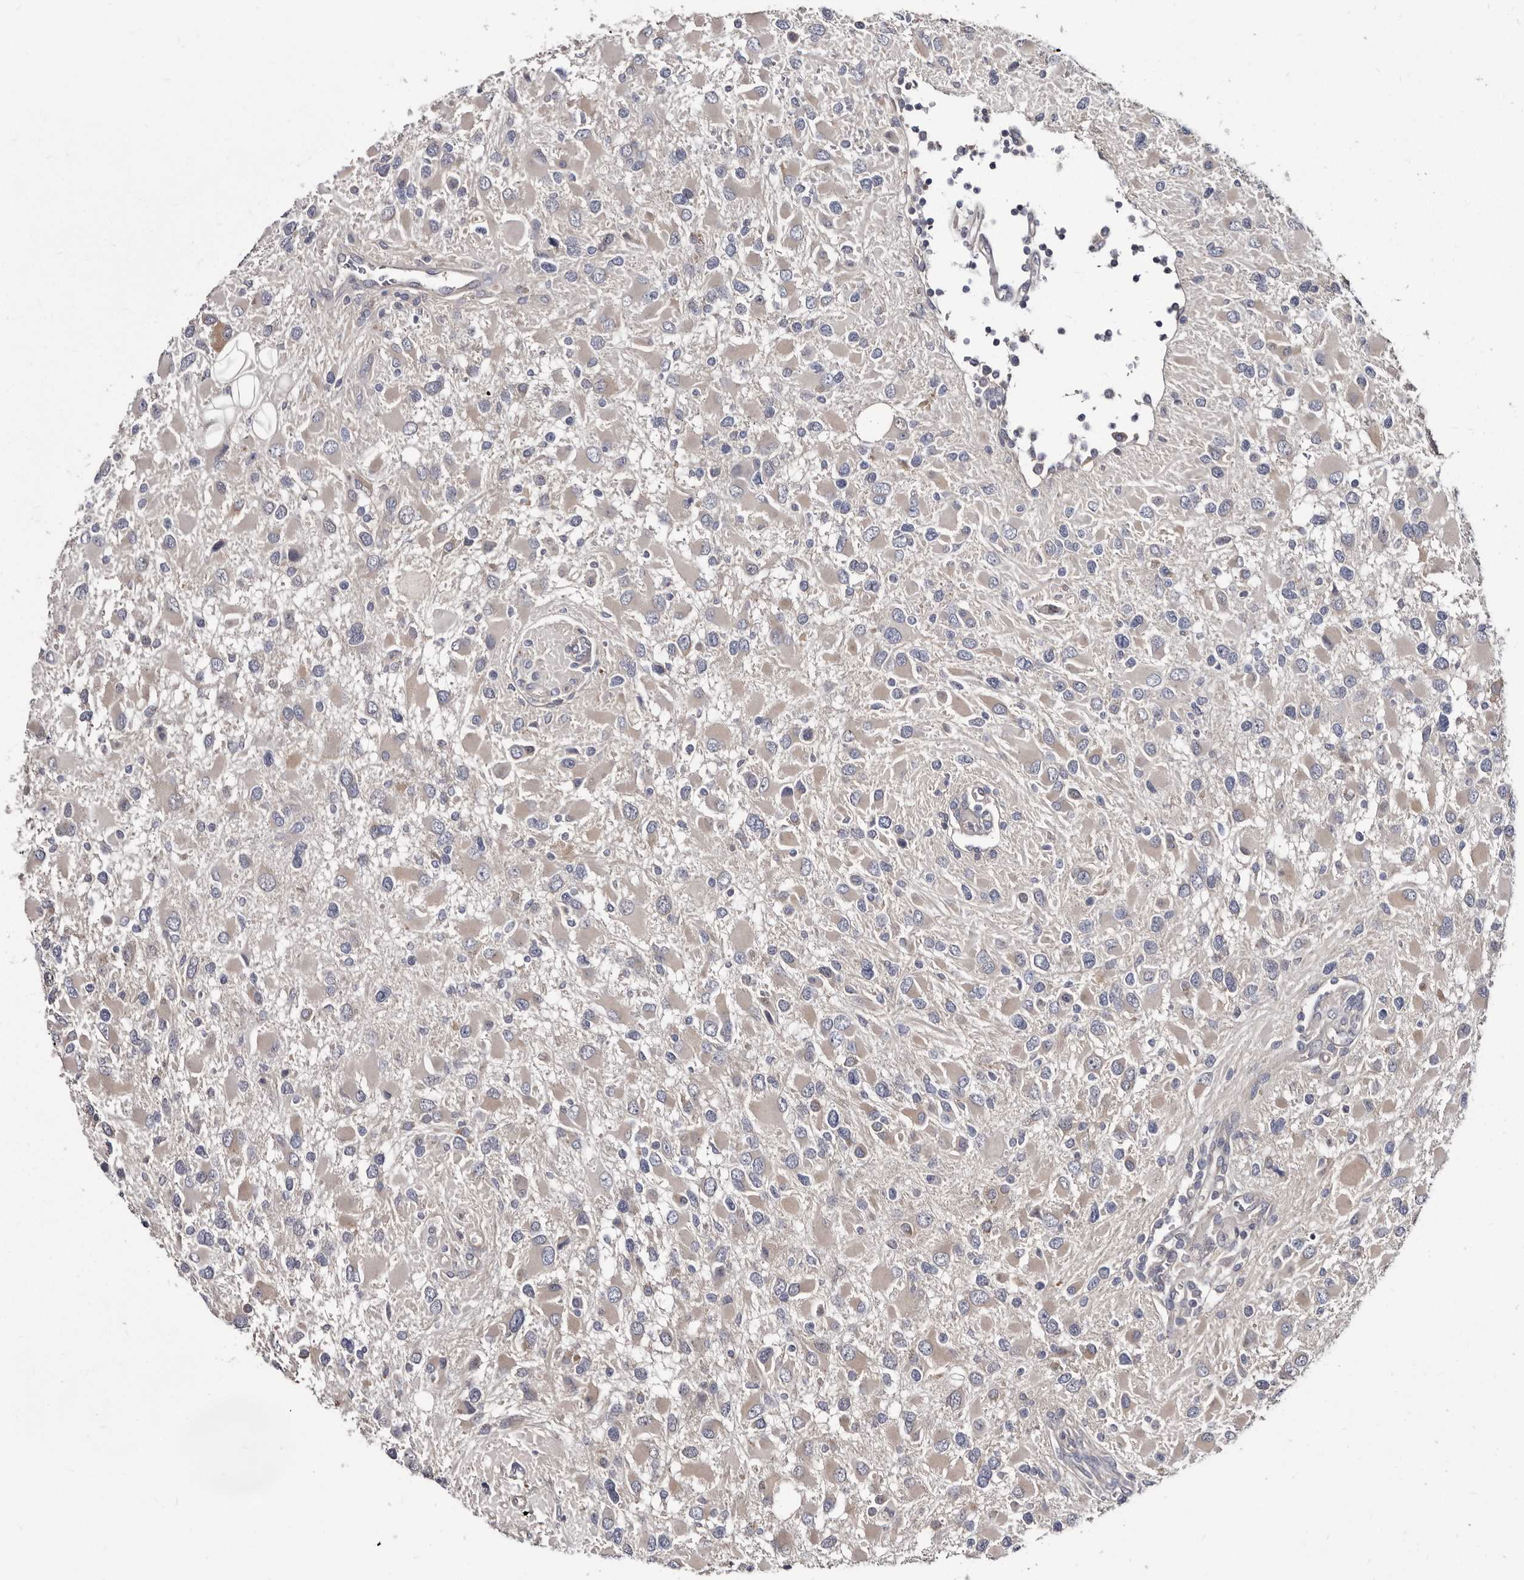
{"staining": {"intensity": "weak", "quantity": "25%-75%", "location": "cytoplasmic/membranous"}, "tissue": "glioma", "cell_type": "Tumor cells", "image_type": "cancer", "snomed": [{"axis": "morphology", "description": "Glioma, malignant, High grade"}, {"axis": "topography", "description": "Brain"}], "caption": "Weak cytoplasmic/membranous staining for a protein is seen in about 25%-75% of tumor cells of malignant glioma (high-grade) using IHC.", "gene": "ABCF2", "patient": {"sex": "male", "age": 53}}